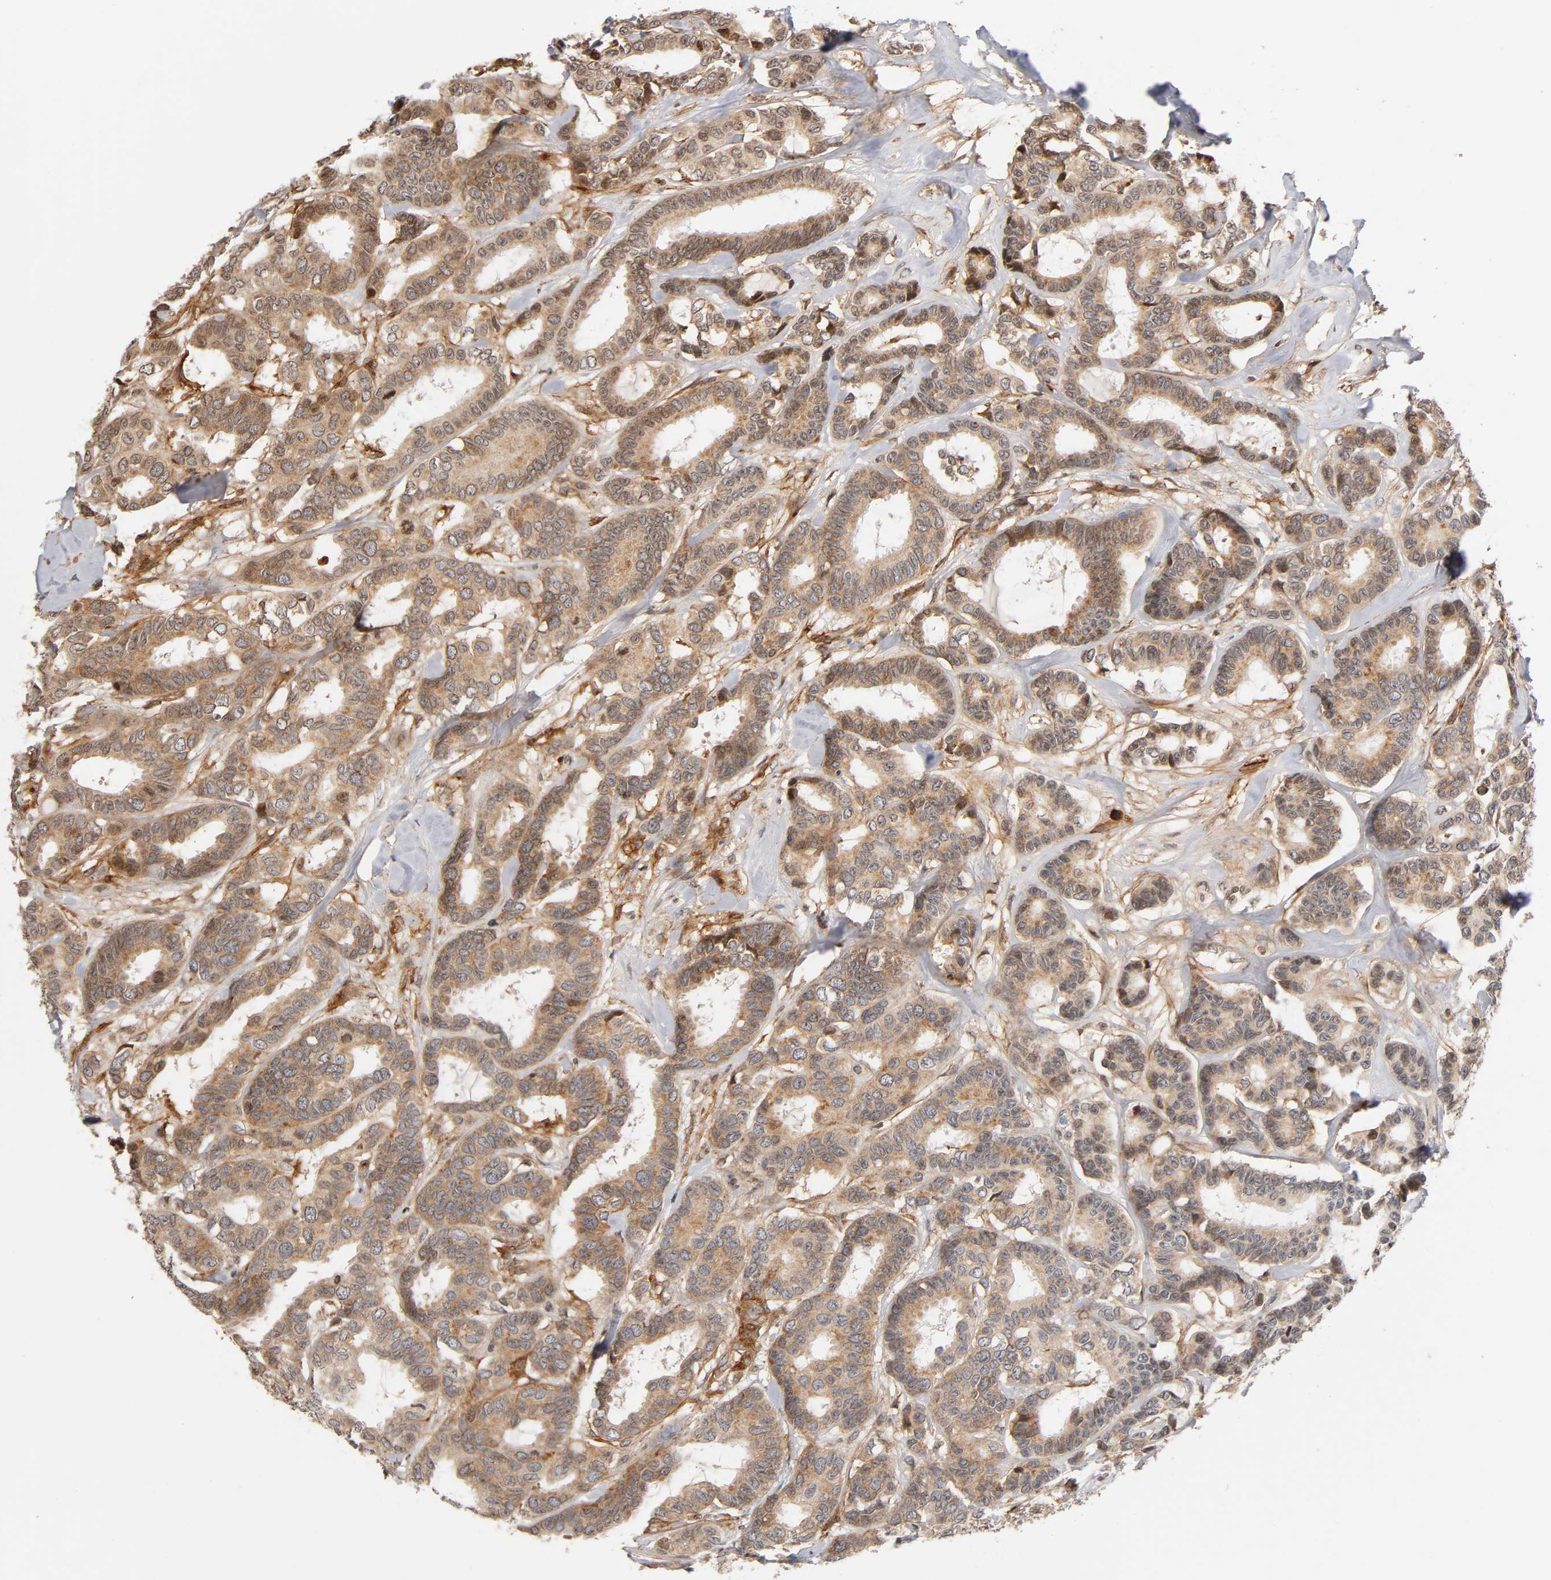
{"staining": {"intensity": "moderate", "quantity": ">75%", "location": "cytoplasmic/membranous"}, "tissue": "breast cancer", "cell_type": "Tumor cells", "image_type": "cancer", "snomed": [{"axis": "morphology", "description": "Duct carcinoma"}, {"axis": "topography", "description": "Breast"}], "caption": "IHC (DAB (3,3'-diaminobenzidine)) staining of invasive ductal carcinoma (breast) demonstrates moderate cytoplasmic/membranous protein expression in approximately >75% of tumor cells. (DAB (3,3'-diaminobenzidine) = brown stain, brightfield microscopy at high magnification).", "gene": "ITGAV", "patient": {"sex": "female", "age": 87}}